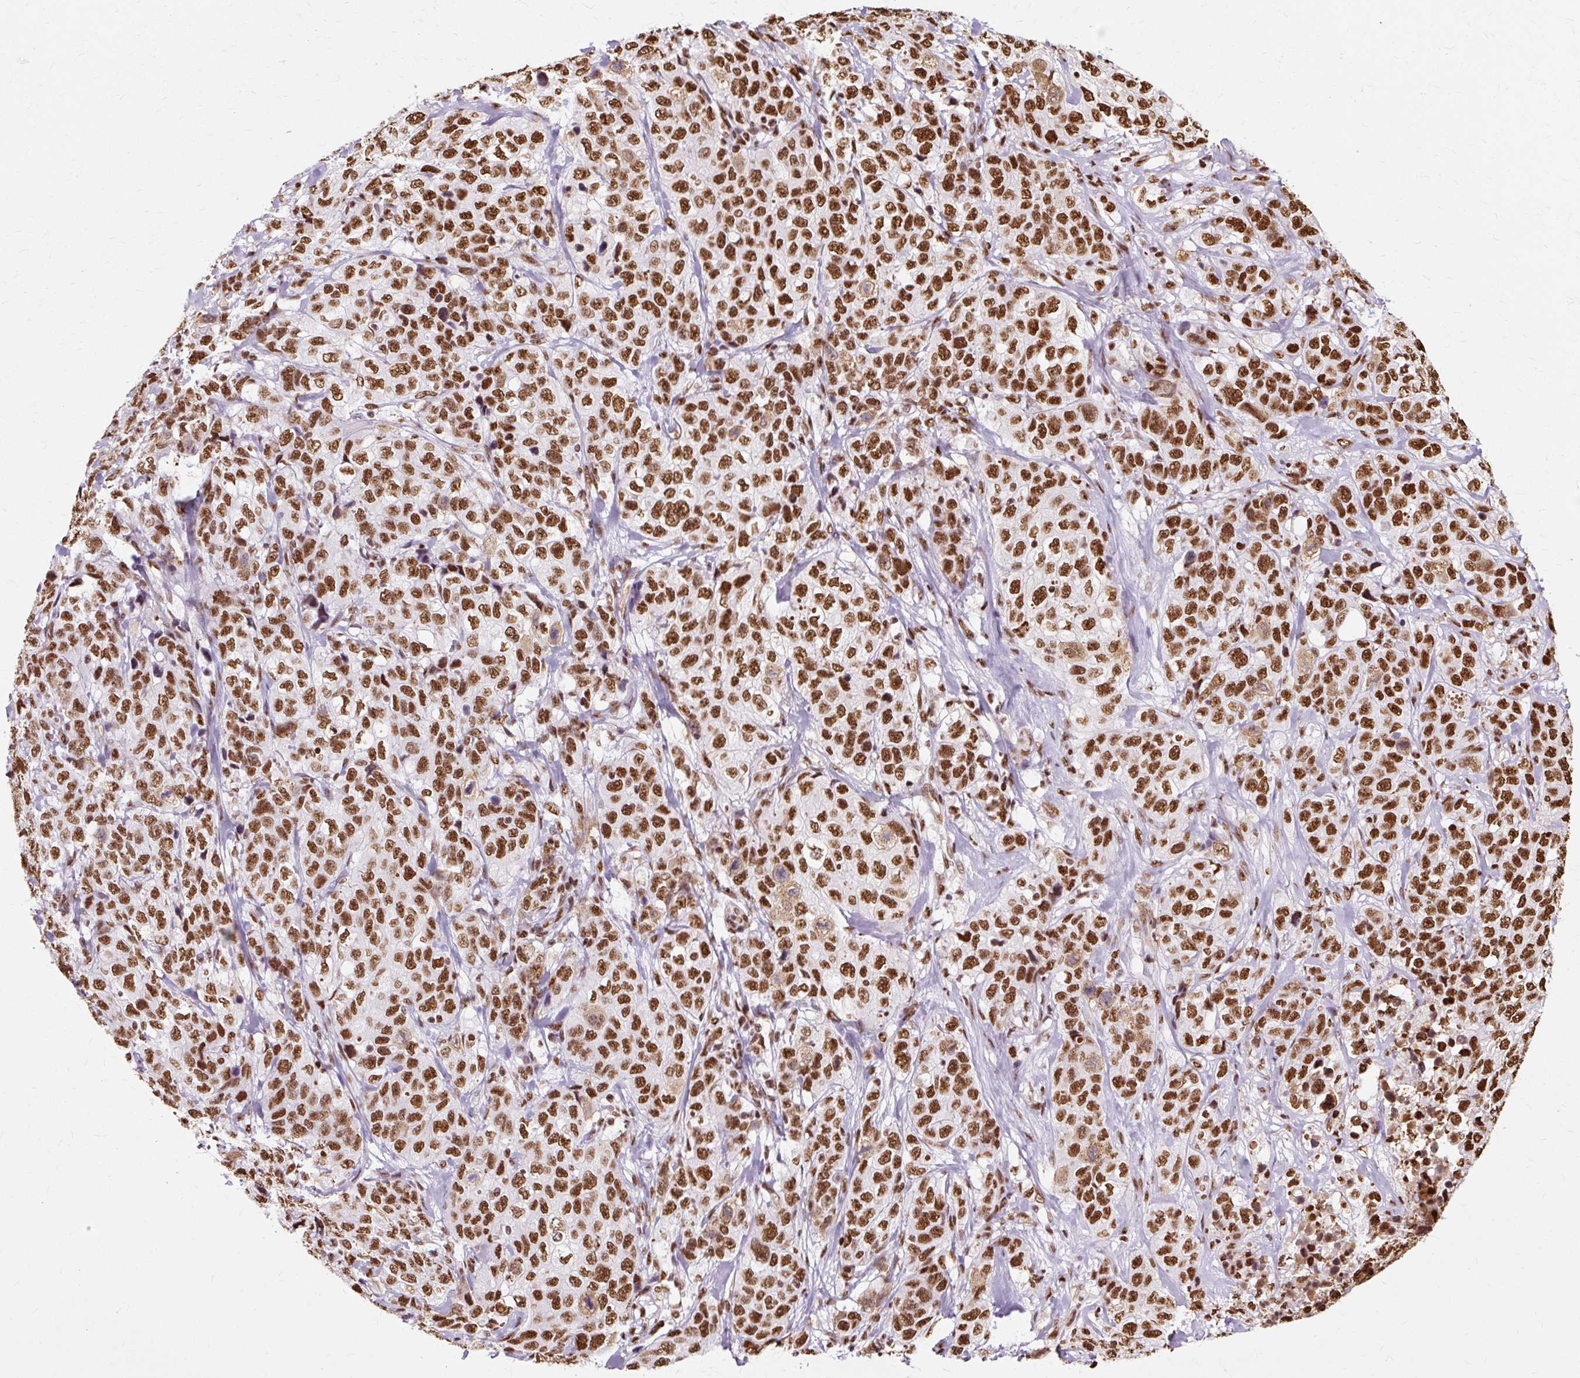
{"staining": {"intensity": "strong", "quantity": ">75%", "location": "nuclear"}, "tissue": "stomach cancer", "cell_type": "Tumor cells", "image_type": "cancer", "snomed": [{"axis": "morphology", "description": "Adenocarcinoma, NOS"}, {"axis": "topography", "description": "Stomach"}], "caption": "An immunohistochemistry (IHC) photomicrograph of neoplastic tissue is shown. Protein staining in brown labels strong nuclear positivity in stomach cancer (adenocarcinoma) within tumor cells.", "gene": "XRCC6", "patient": {"sex": "male", "age": 48}}